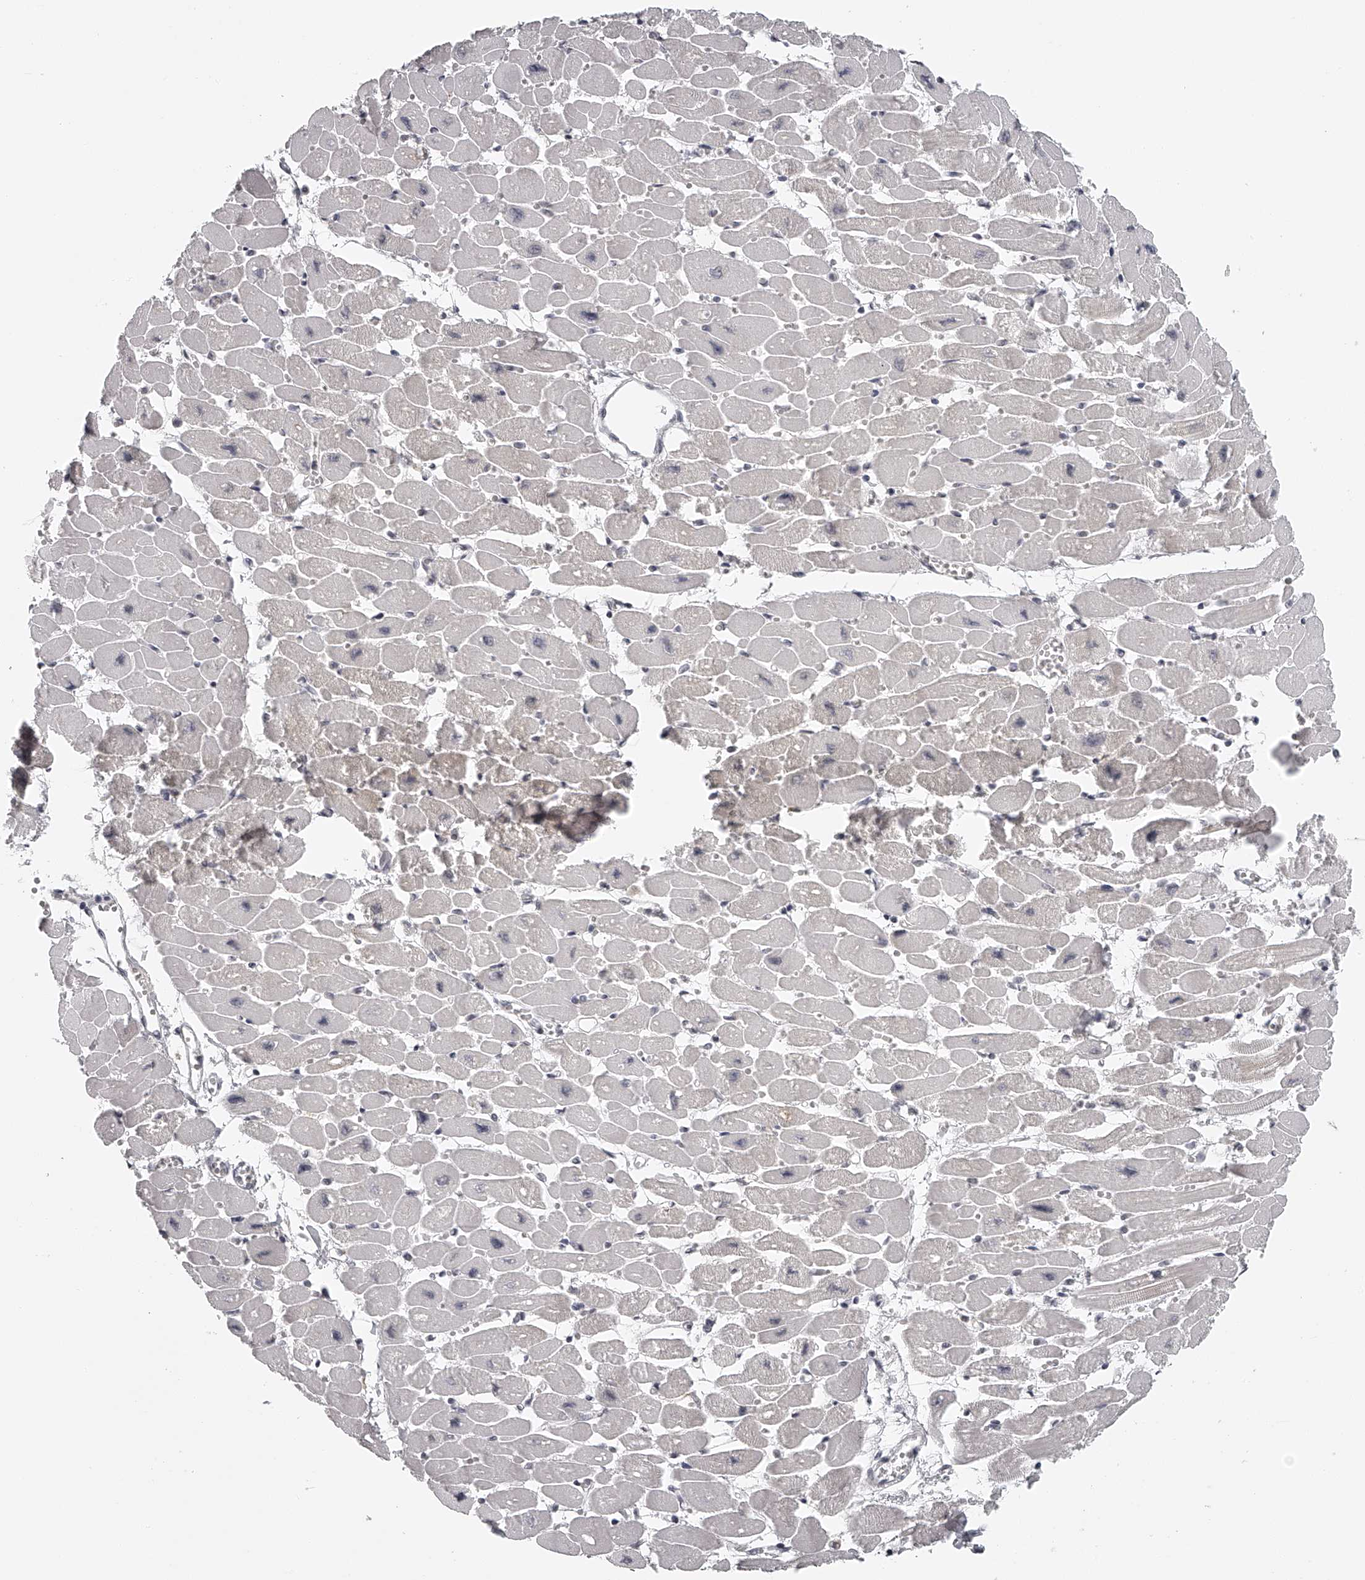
{"staining": {"intensity": "negative", "quantity": "none", "location": "none"}, "tissue": "heart muscle", "cell_type": "Cardiomyocytes", "image_type": "normal", "snomed": [{"axis": "morphology", "description": "Normal tissue, NOS"}, {"axis": "topography", "description": "Heart"}], "caption": "Immunohistochemical staining of unremarkable heart muscle displays no significant expression in cardiomyocytes.", "gene": "RNF220", "patient": {"sex": "female", "age": 54}}